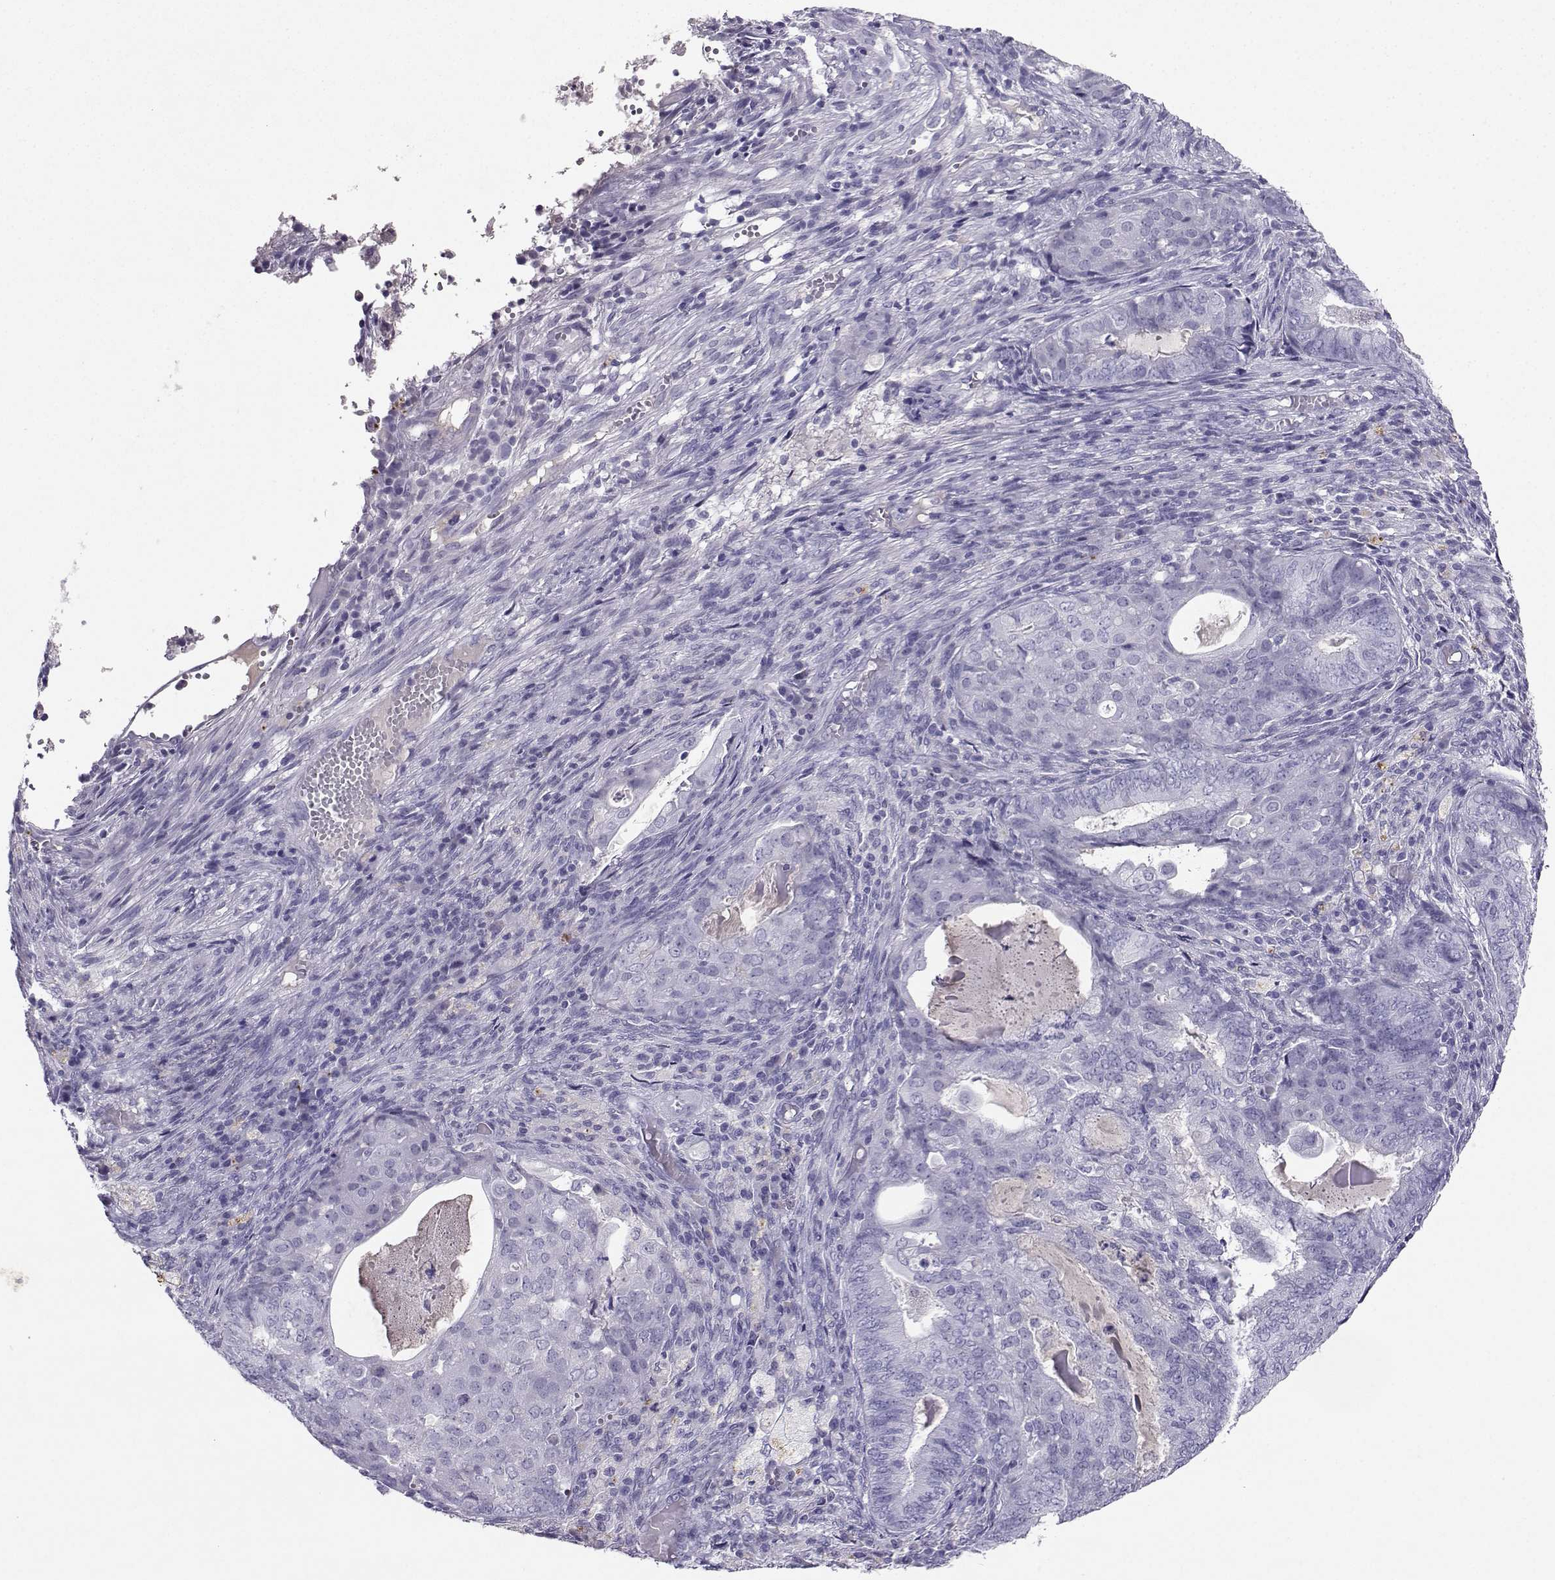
{"staining": {"intensity": "negative", "quantity": "none", "location": "none"}, "tissue": "endometrial cancer", "cell_type": "Tumor cells", "image_type": "cancer", "snomed": [{"axis": "morphology", "description": "Adenocarcinoma, NOS"}, {"axis": "topography", "description": "Endometrium"}], "caption": "The immunohistochemistry (IHC) histopathology image has no significant staining in tumor cells of endometrial cancer (adenocarcinoma) tissue. (IHC, brightfield microscopy, high magnification).", "gene": "GRIK4", "patient": {"sex": "female", "age": 62}}